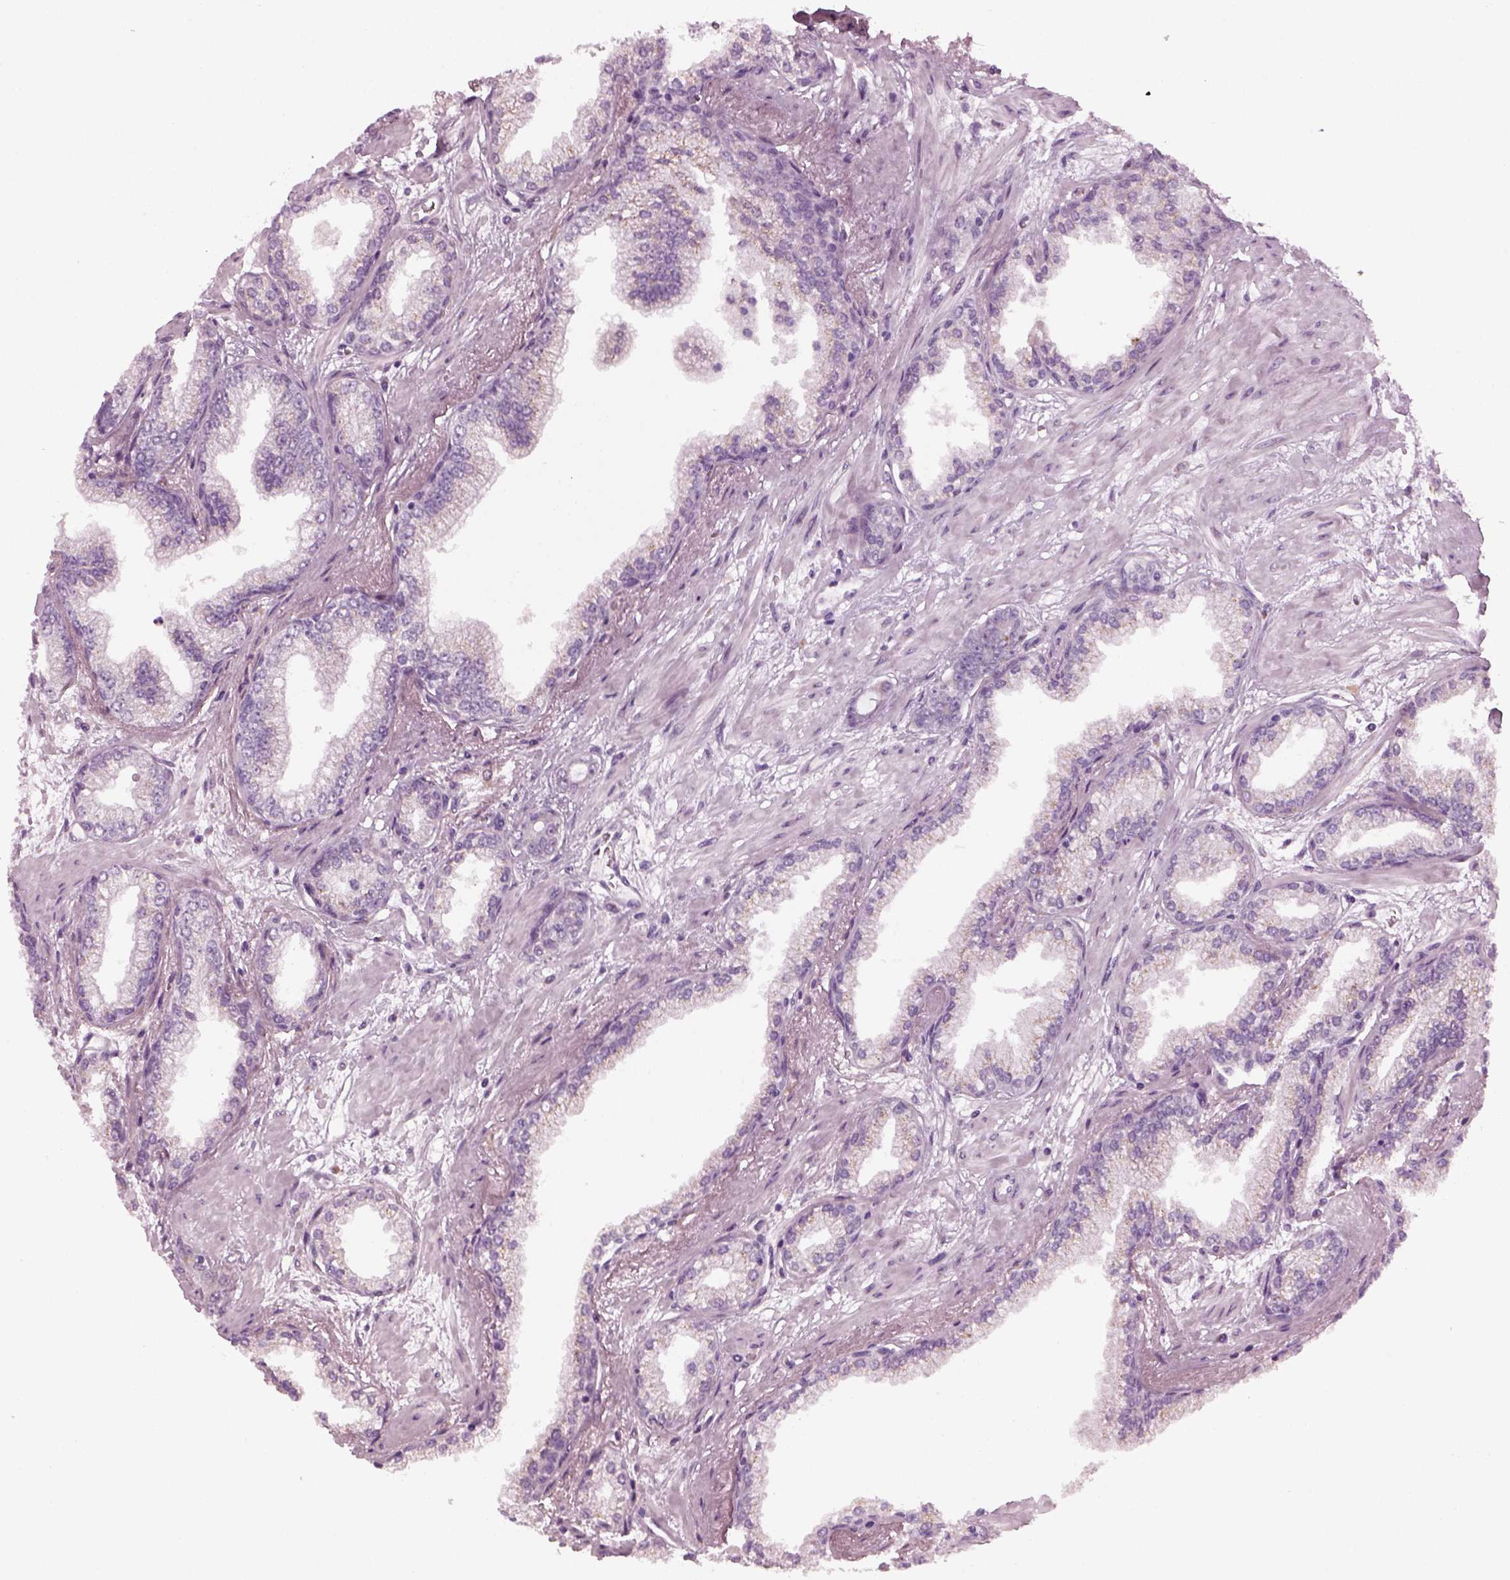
{"staining": {"intensity": "weak", "quantity": "<25%", "location": "cytoplasmic/membranous"}, "tissue": "prostate cancer", "cell_type": "Tumor cells", "image_type": "cancer", "snomed": [{"axis": "morphology", "description": "Adenocarcinoma, Low grade"}, {"axis": "topography", "description": "Prostate"}], "caption": "The IHC image has no significant positivity in tumor cells of prostate low-grade adenocarcinoma tissue. Nuclei are stained in blue.", "gene": "TMEM231", "patient": {"sex": "male", "age": 64}}